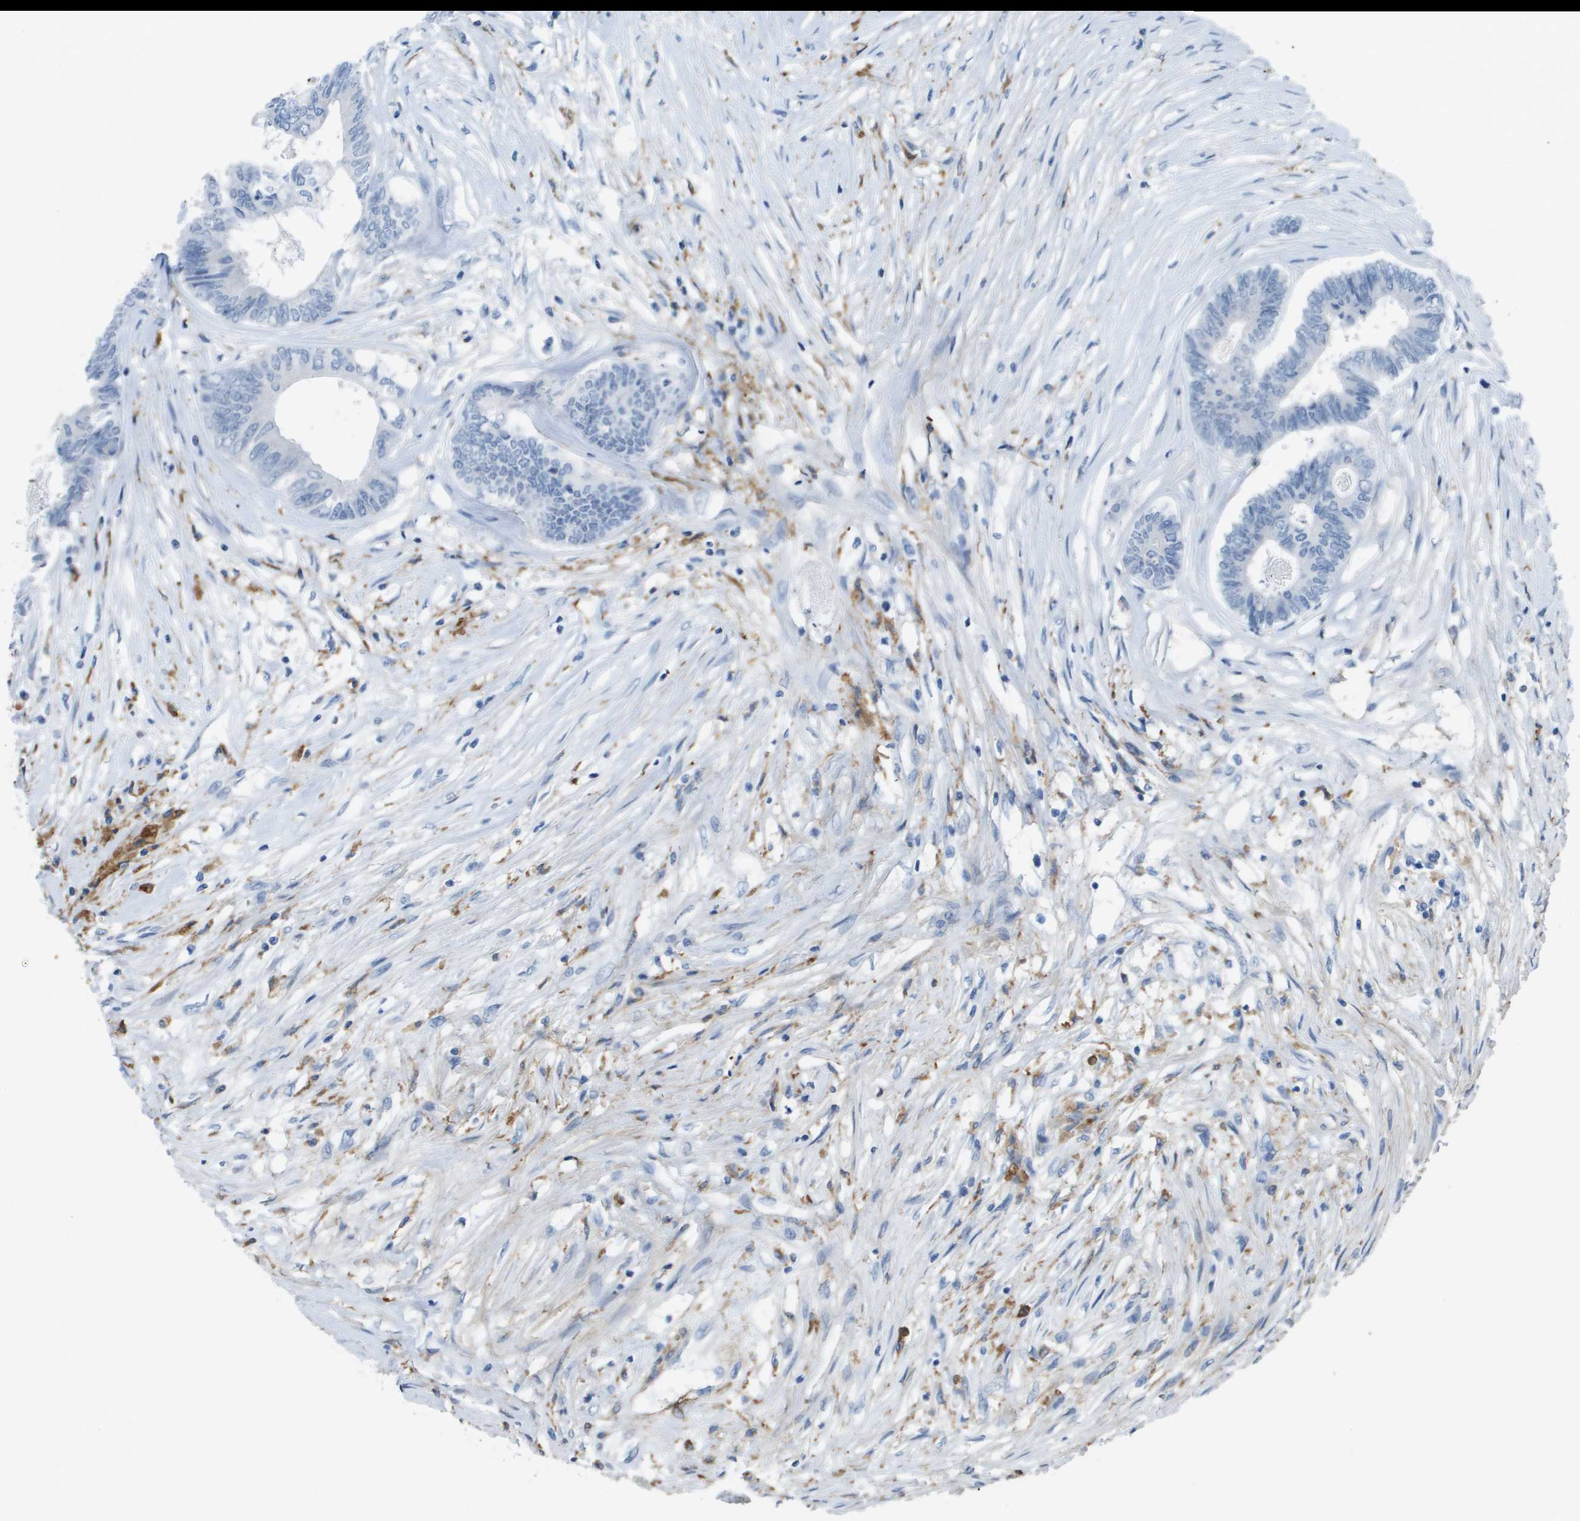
{"staining": {"intensity": "negative", "quantity": "none", "location": "none"}, "tissue": "colorectal cancer", "cell_type": "Tumor cells", "image_type": "cancer", "snomed": [{"axis": "morphology", "description": "Adenocarcinoma, NOS"}, {"axis": "topography", "description": "Rectum"}], "caption": "This is an IHC image of colorectal cancer (adenocarcinoma). There is no positivity in tumor cells.", "gene": "ZBTB43", "patient": {"sex": "male", "age": 63}}